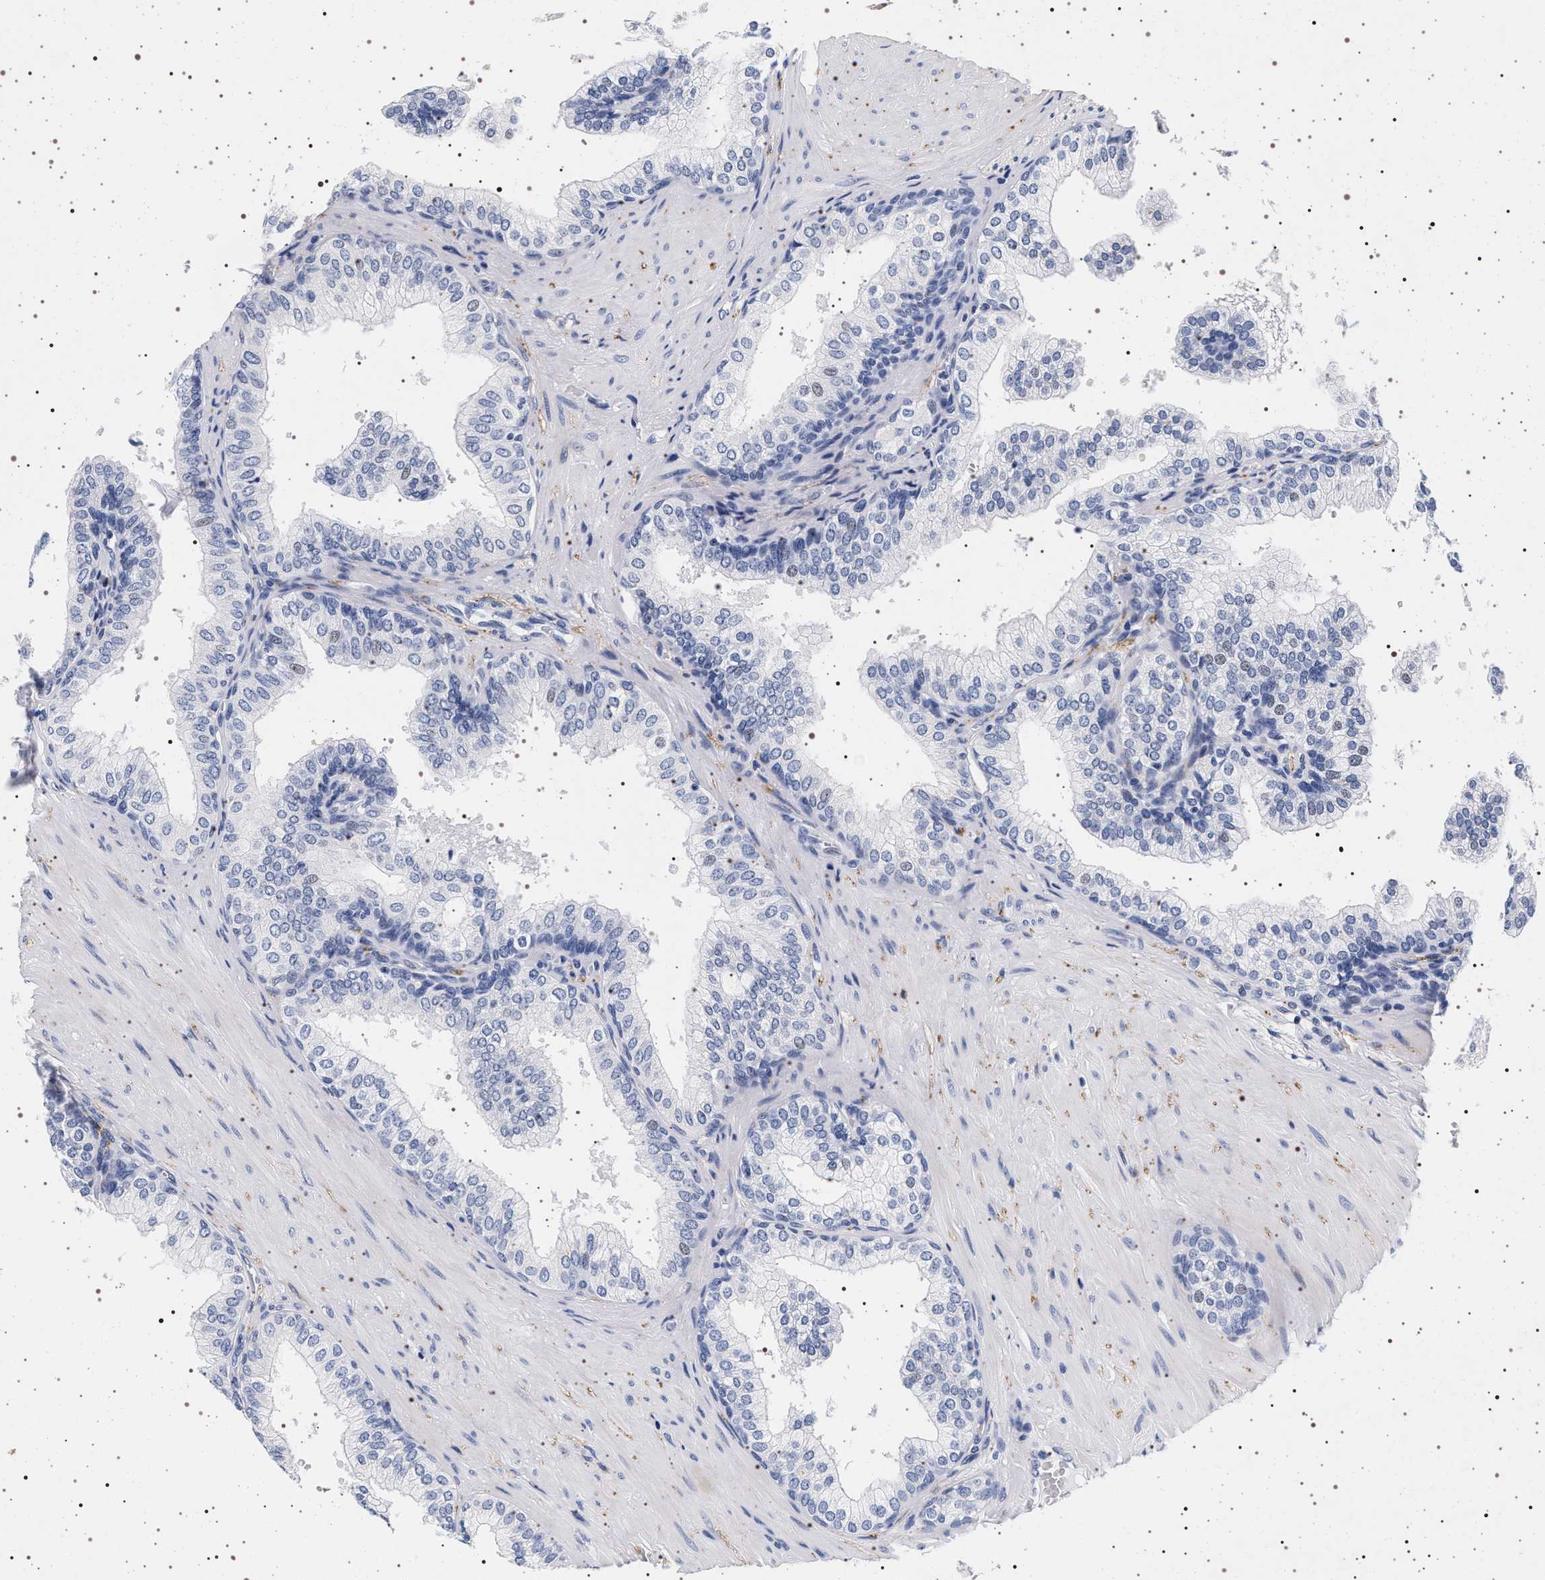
{"staining": {"intensity": "negative", "quantity": "none", "location": "none"}, "tissue": "prostate", "cell_type": "Glandular cells", "image_type": "normal", "snomed": [{"axis": "morphology", "description": "Normal tissue, NOS"}, {"axis": "topography", "description": "Prostate"}], "caption": "DAB (3,3'-diaminobenzidine) immunohistochemical staining of unremarkable prostate reveals no significant staining in glandular cells.", "gene": "SYN1", "patient": {"sex": "male", "age": 60}}